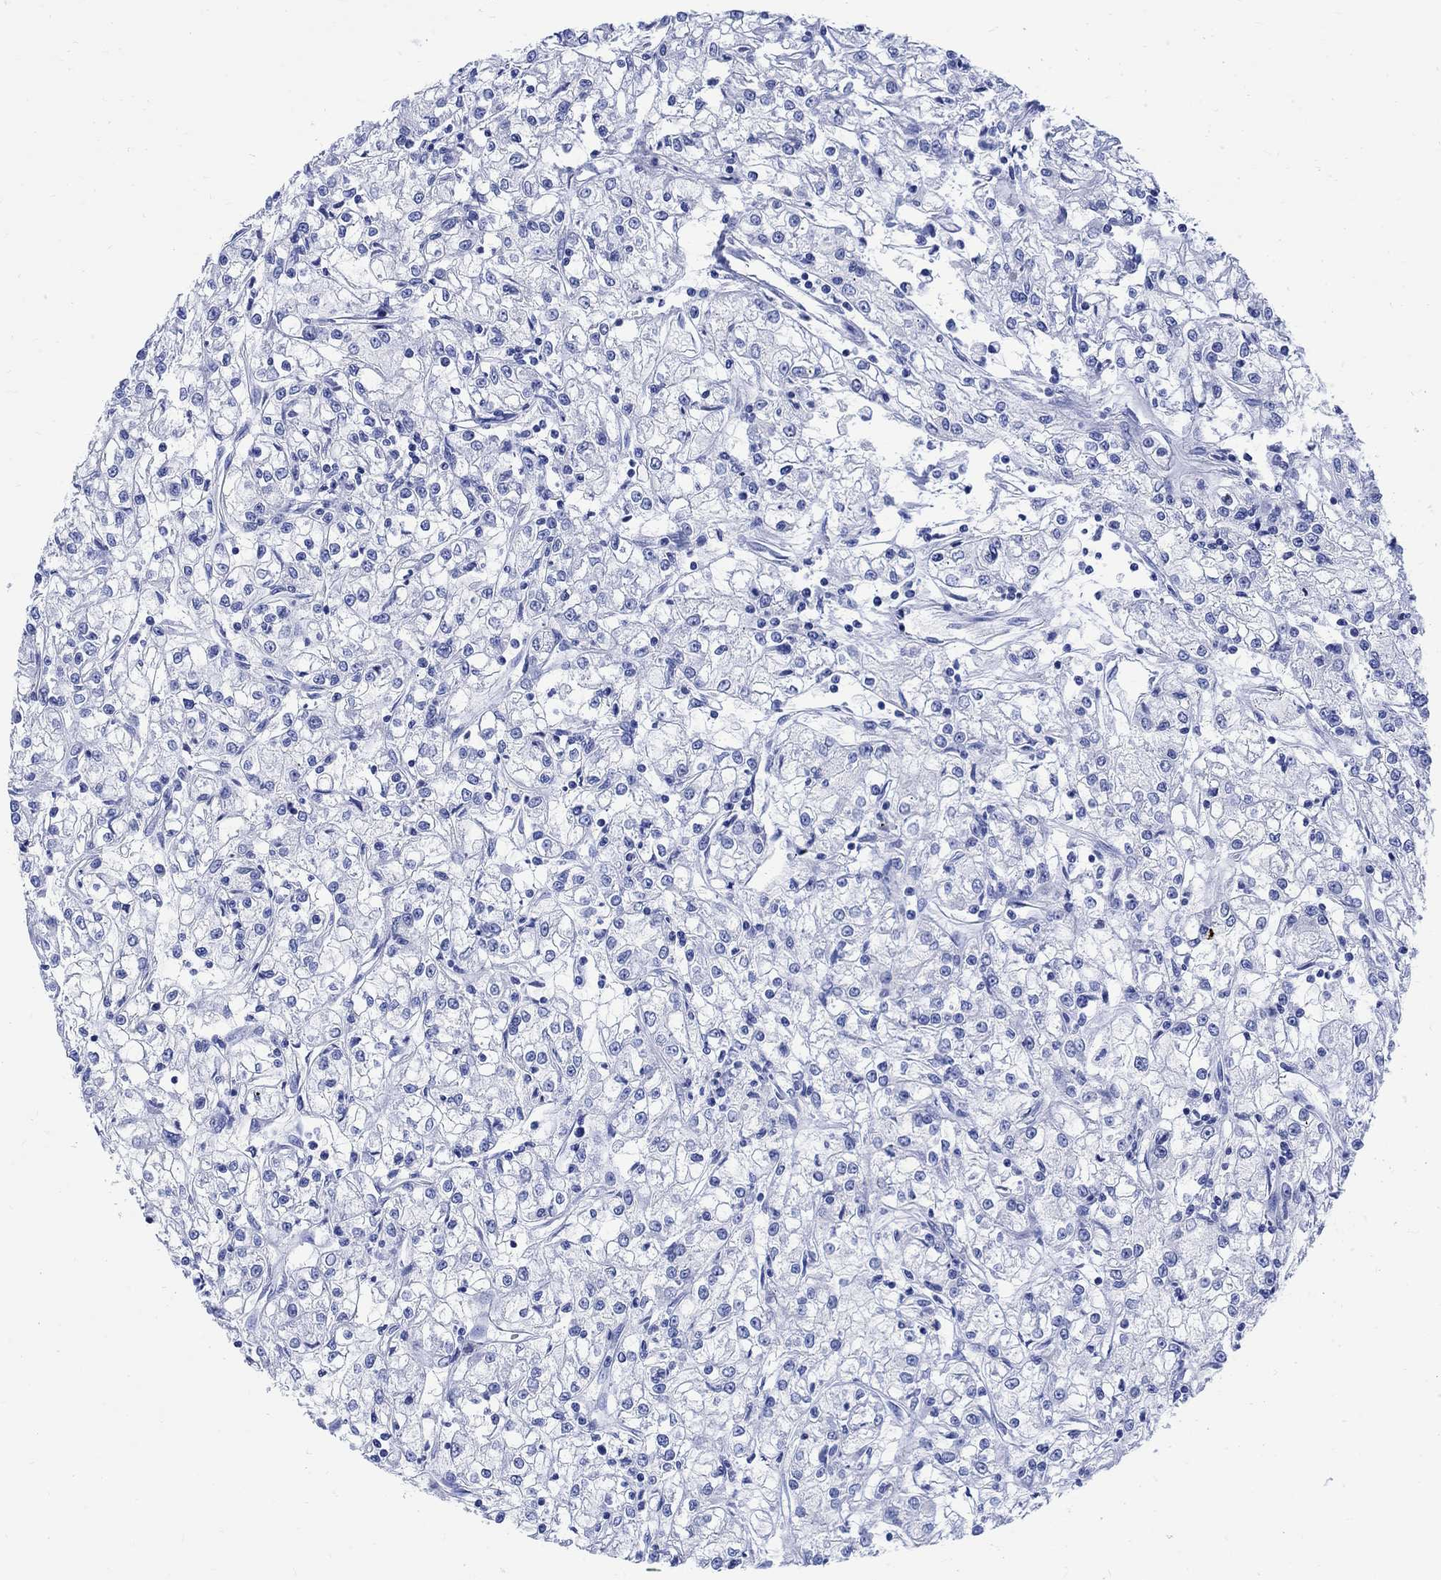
{"staining": {"intensity": "negative", "quantity": "none", "location": "none"}, "tissue": "renal cancer", "cell_type": "Tumor cells", "image_type": "cancer", "snomed": [{"axis": "morphology", "description": "Adenocarcinoma, NOS"}, {"axis": "topography", "description": "Kidney"}], "caption": "A micrograph of human renal adenocarcinoma is negative for staining in tumor cells.", "gene": "CPLX2", "patient": {"sex": "female", "age": 59}}